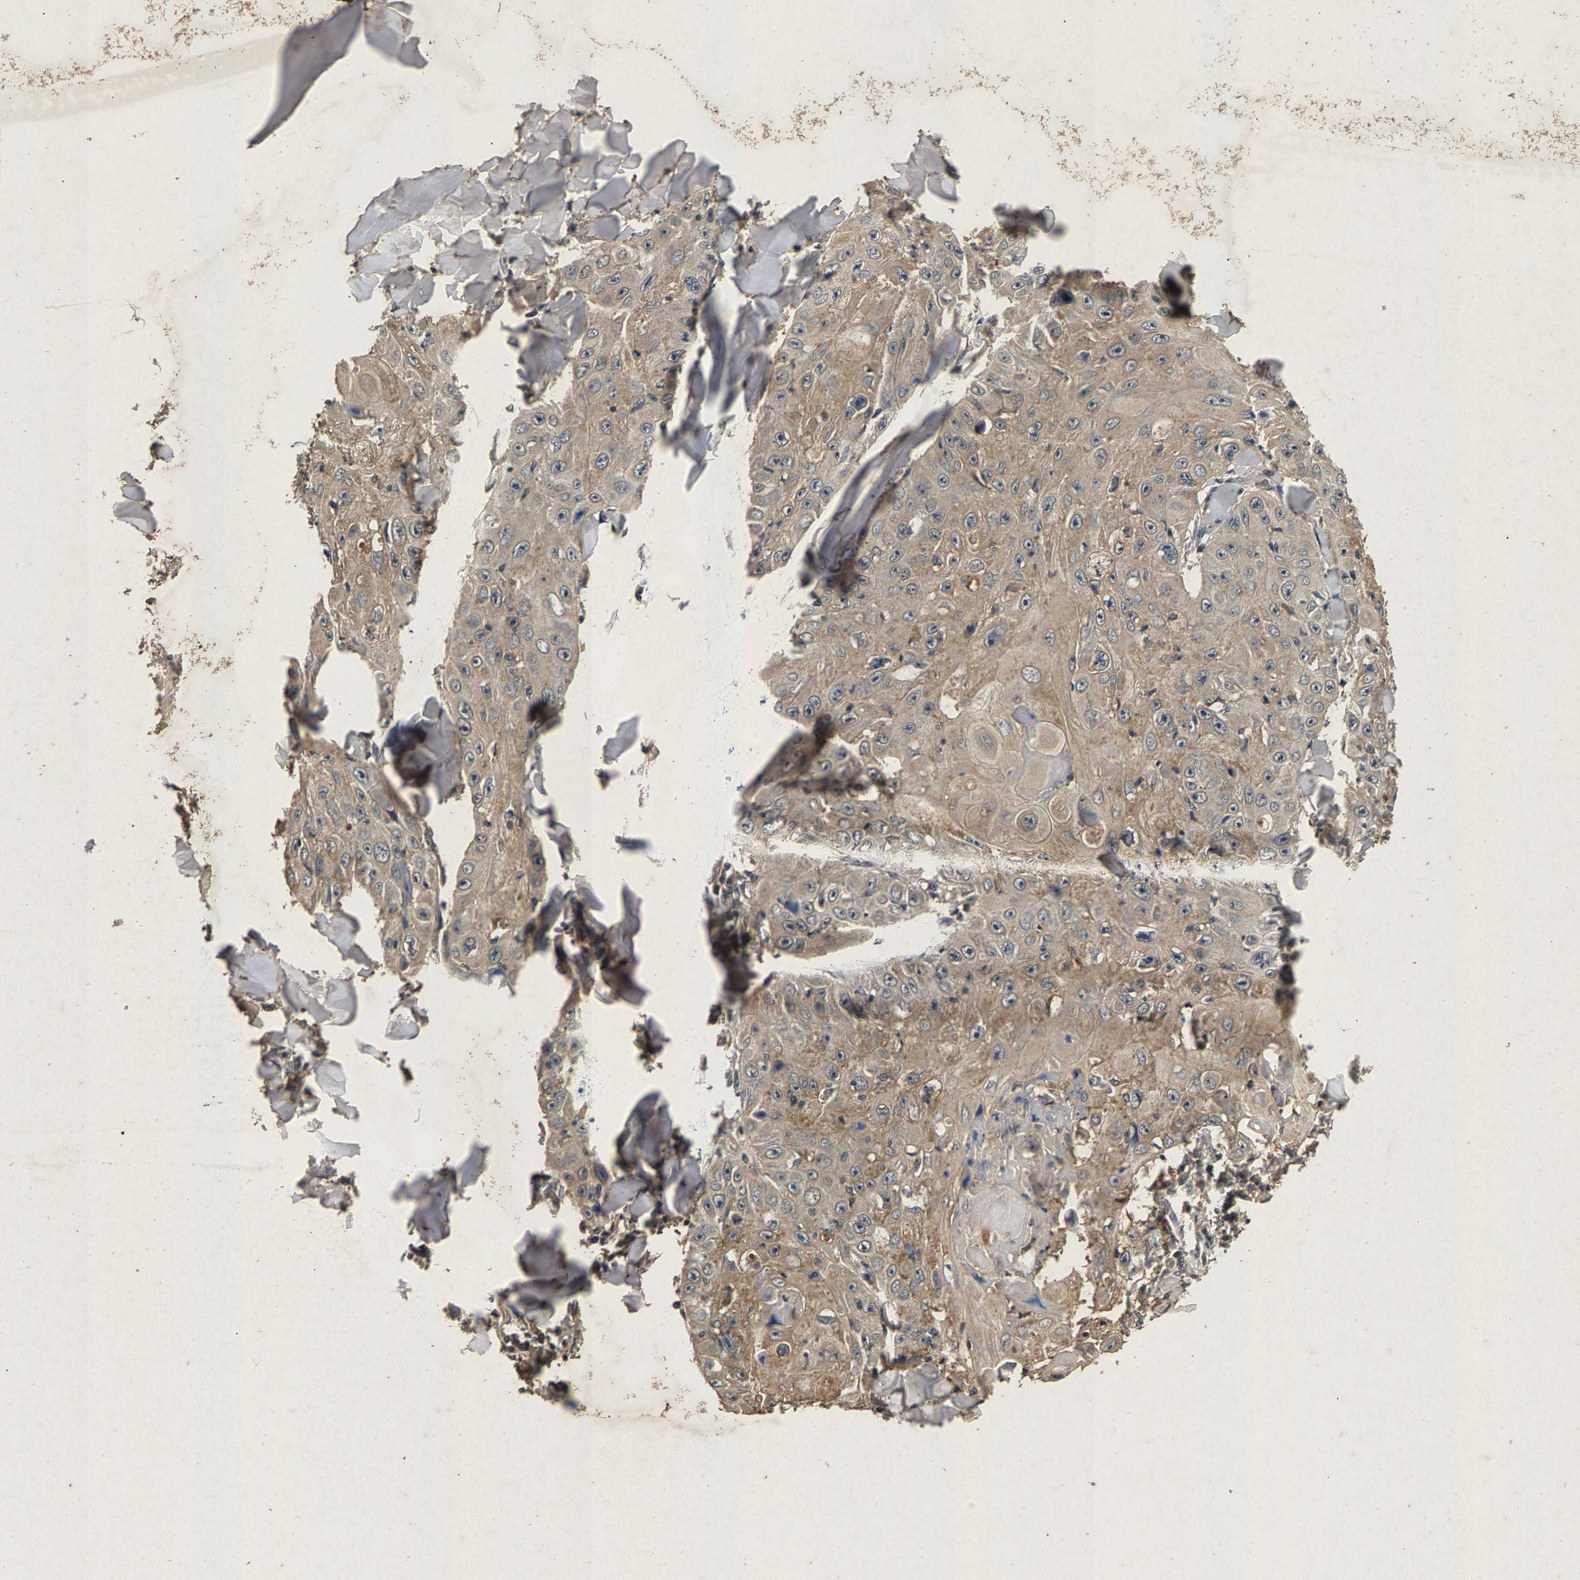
{"staining": {"intensity": "weak", "quantity": ">75%", "location": "cytoplasmic/membranous"}, "tissue": "skin cancer", "cell_type": "Tumor cells", "image_type": "cancer", "snomed": [{"axis": "morphology", "description": "Squamous cell carcinoma, NOS"}, {"axis": "topography", "description": "Skin"}], "caption": "Squamous cell carcinoma (skin) stained with a brown dye demonstrates weak cytoplasmic/membranous positive staining in approximately >75% of tumor cells.", "gene": "PPP1CC", "patient": {"sex": "male", "age": 86}}